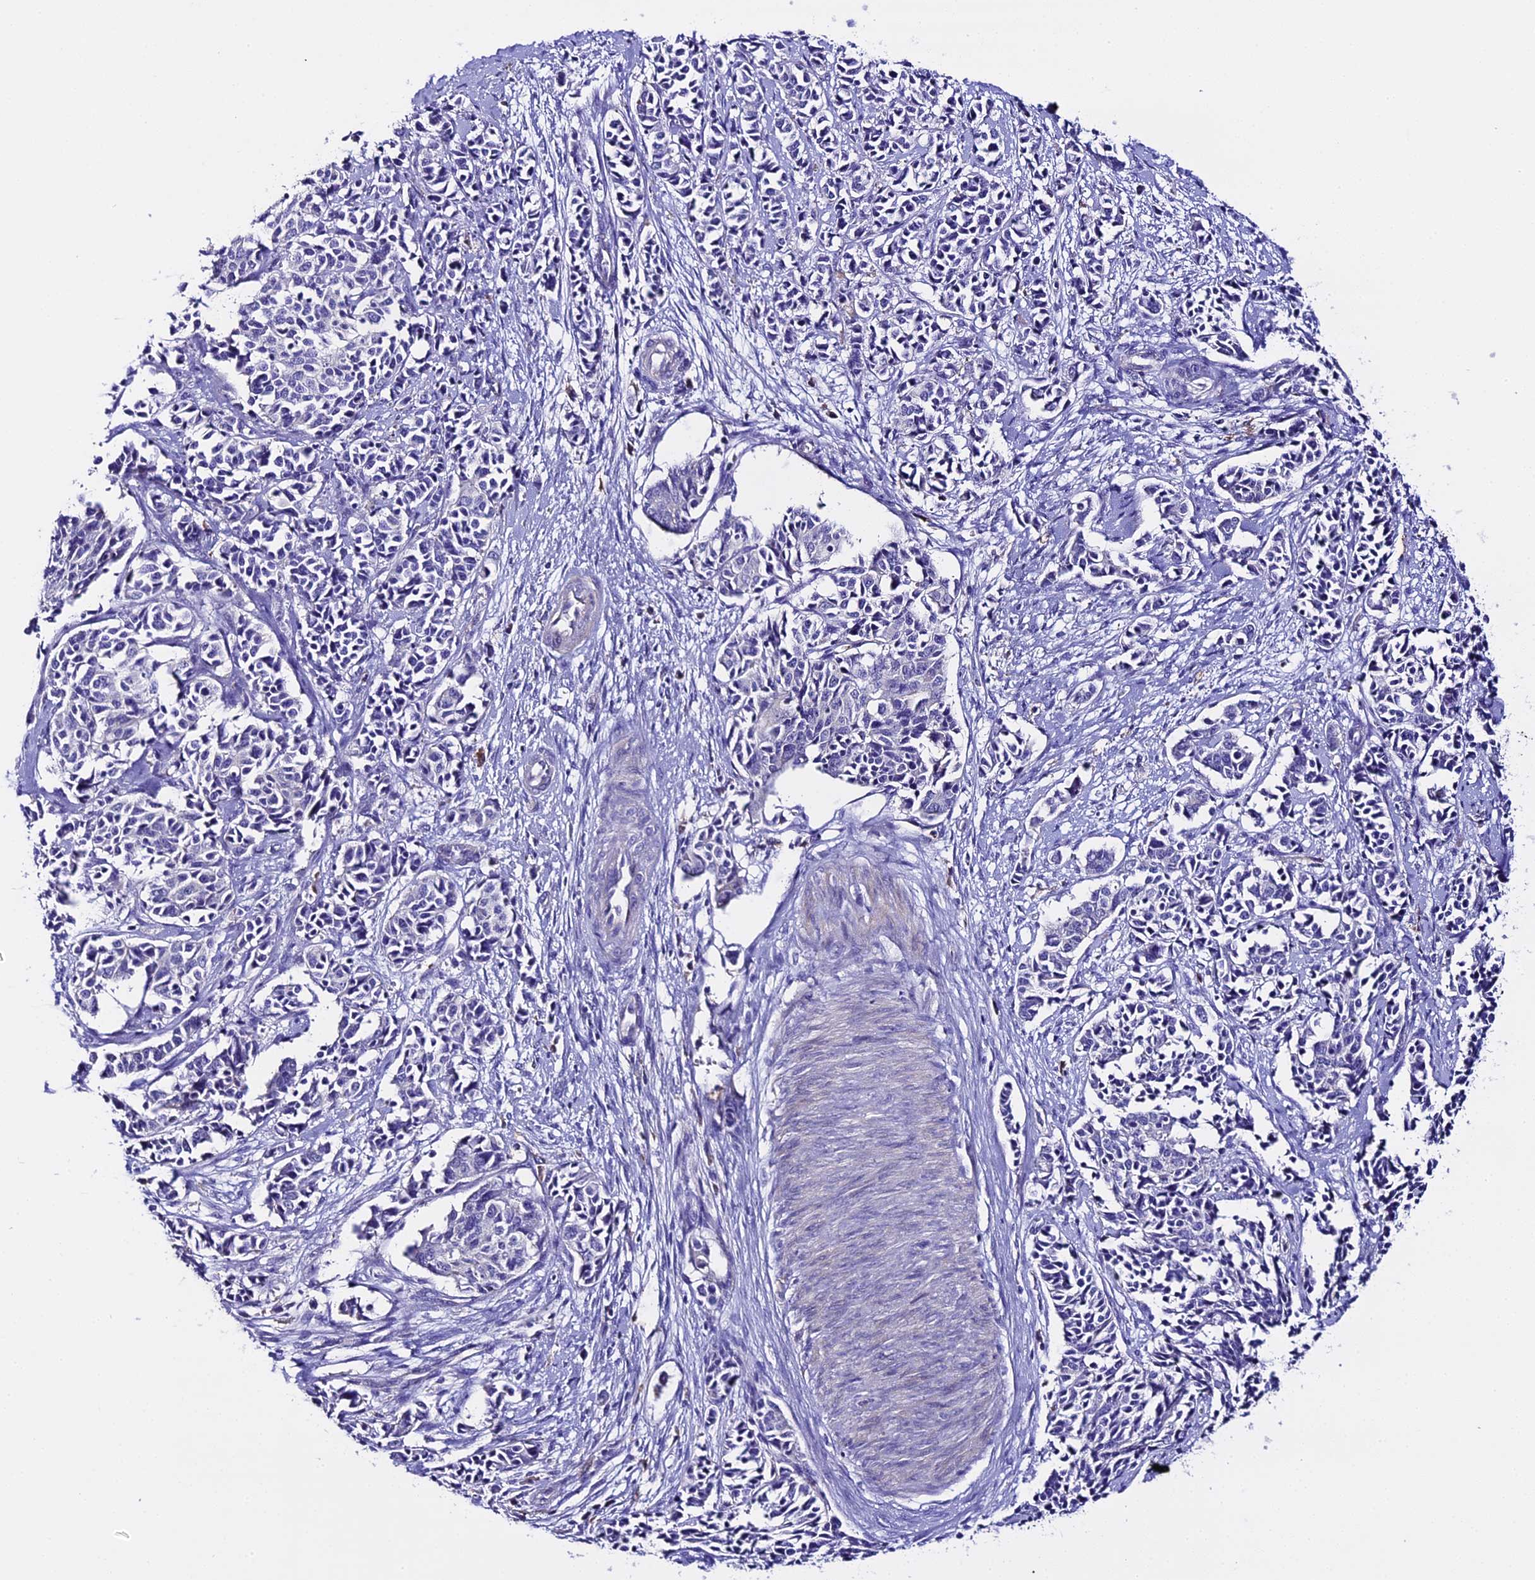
{"staining": {"intensity": "negative", "quantity": "none", "location": "none"}, "tissue": "cervical cancer", "cell_type": "Tumor cells", "image_type": "cancer", "snomed": [{"axis": "morphology", "description": "Normal tissue, NOS"}, {"axis": "morphology", "description": "Squamous cell carcinoma, NOS"}, {"axis": "topography", "description": "Cervix"}], "caption": "Tumor cells are negative for brown protein staining in squamous cell carcinoma (cervical). (DAB (3,3'-diaminobenzidine) immunohistochemistry, high magnification).", "gene": "NOD2", "patient": {"sex": "female", "age": 35}}